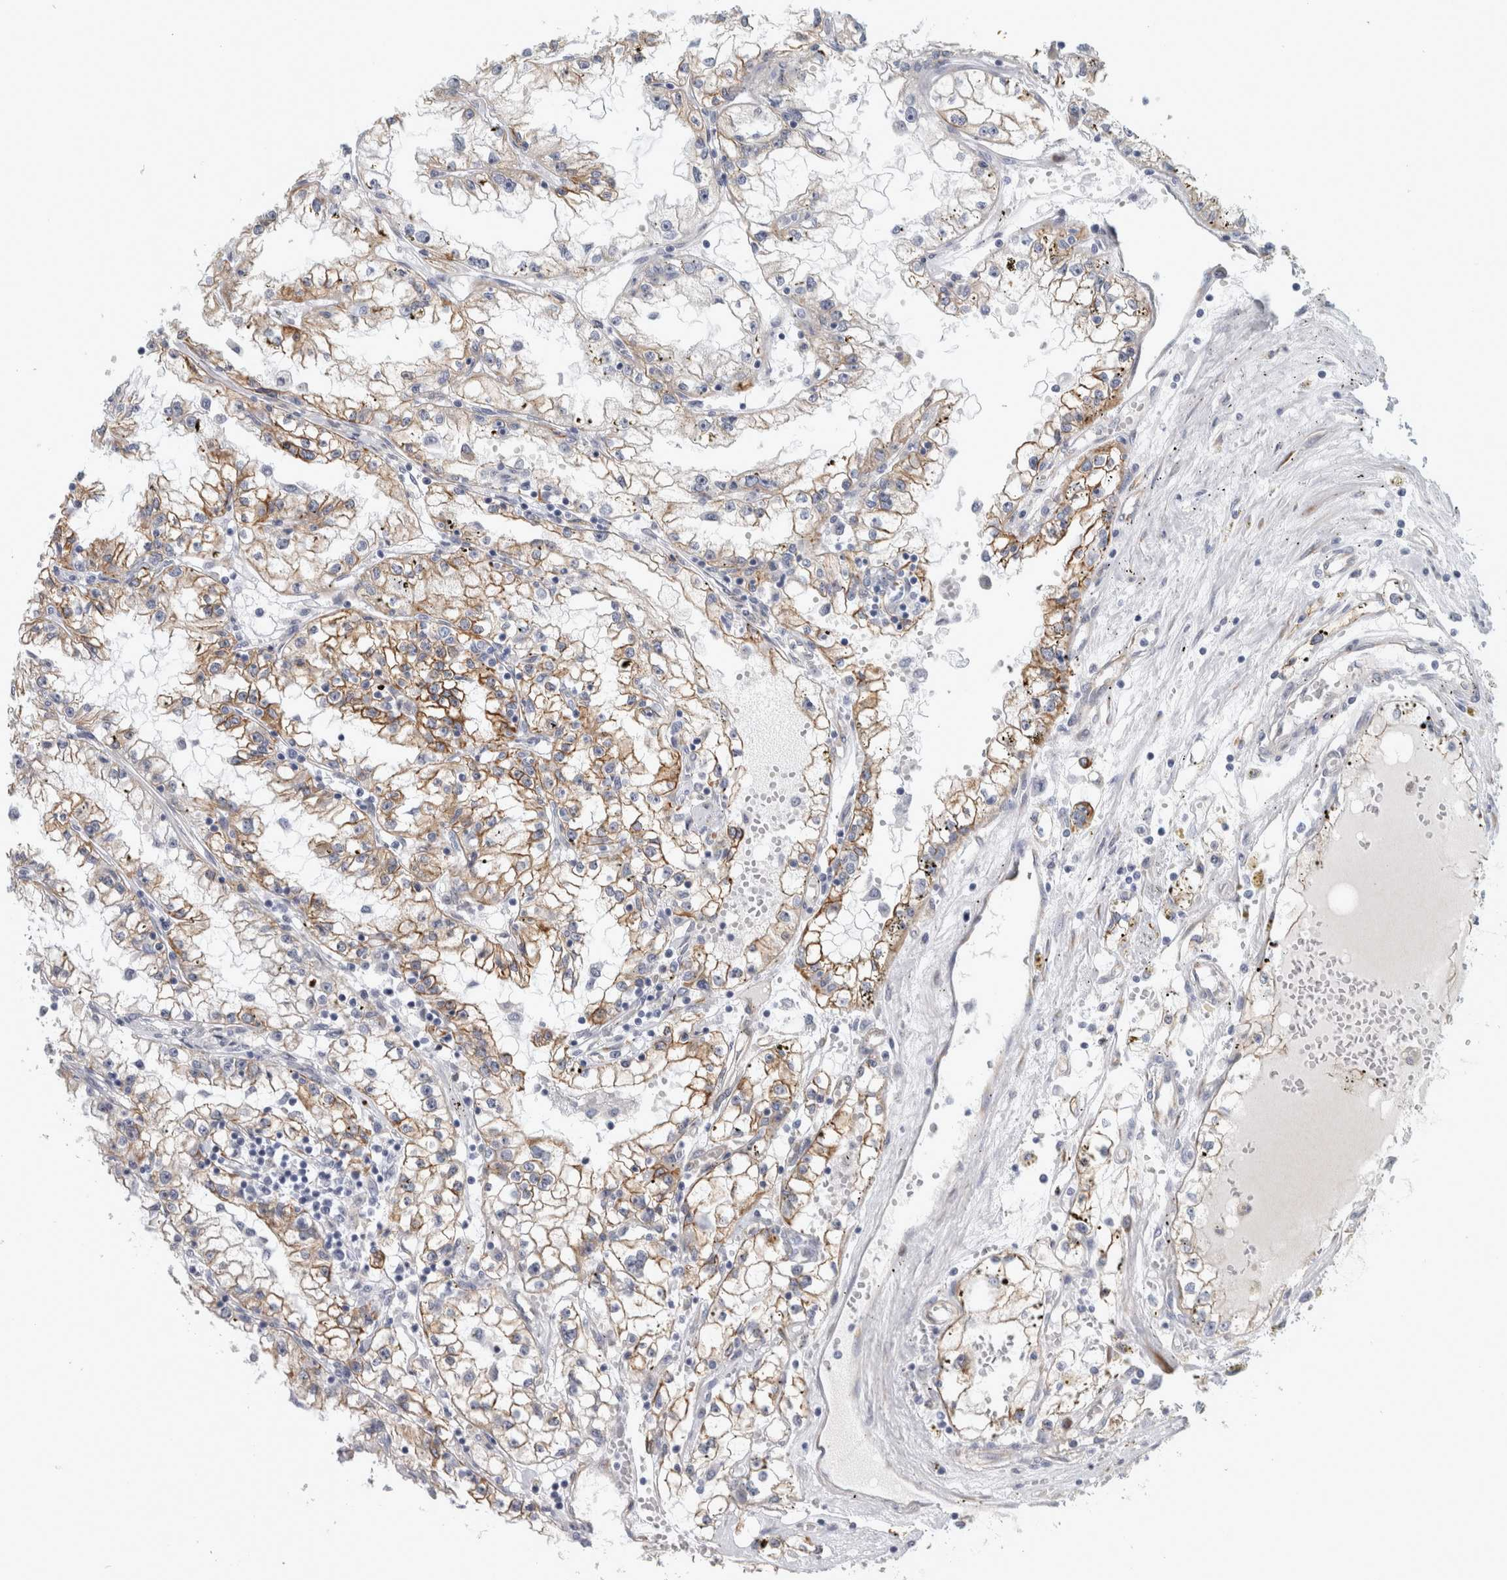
{"staining": {"intensity": "moderate", "quantity": "25%-75%", "location": "cytoplasmic/membranous"}, "tissue": "renal cancer", "cell_type": "Tumor cells", "image_type": "cancer", "snomed": [{"axis": "morphology", "description": "Adenocarcinoma, NOS"}, {"axis": "topography", "description": "Kidney"}], "caption": "Protein analysis of adenocarcinoma (renal) tissue shows moderate cytoplasmic/membranous expression in approximately 25%-75% of tumor cells.", "gene": "B3GNT3", "patient": {"sex": "male", "age": 56}}